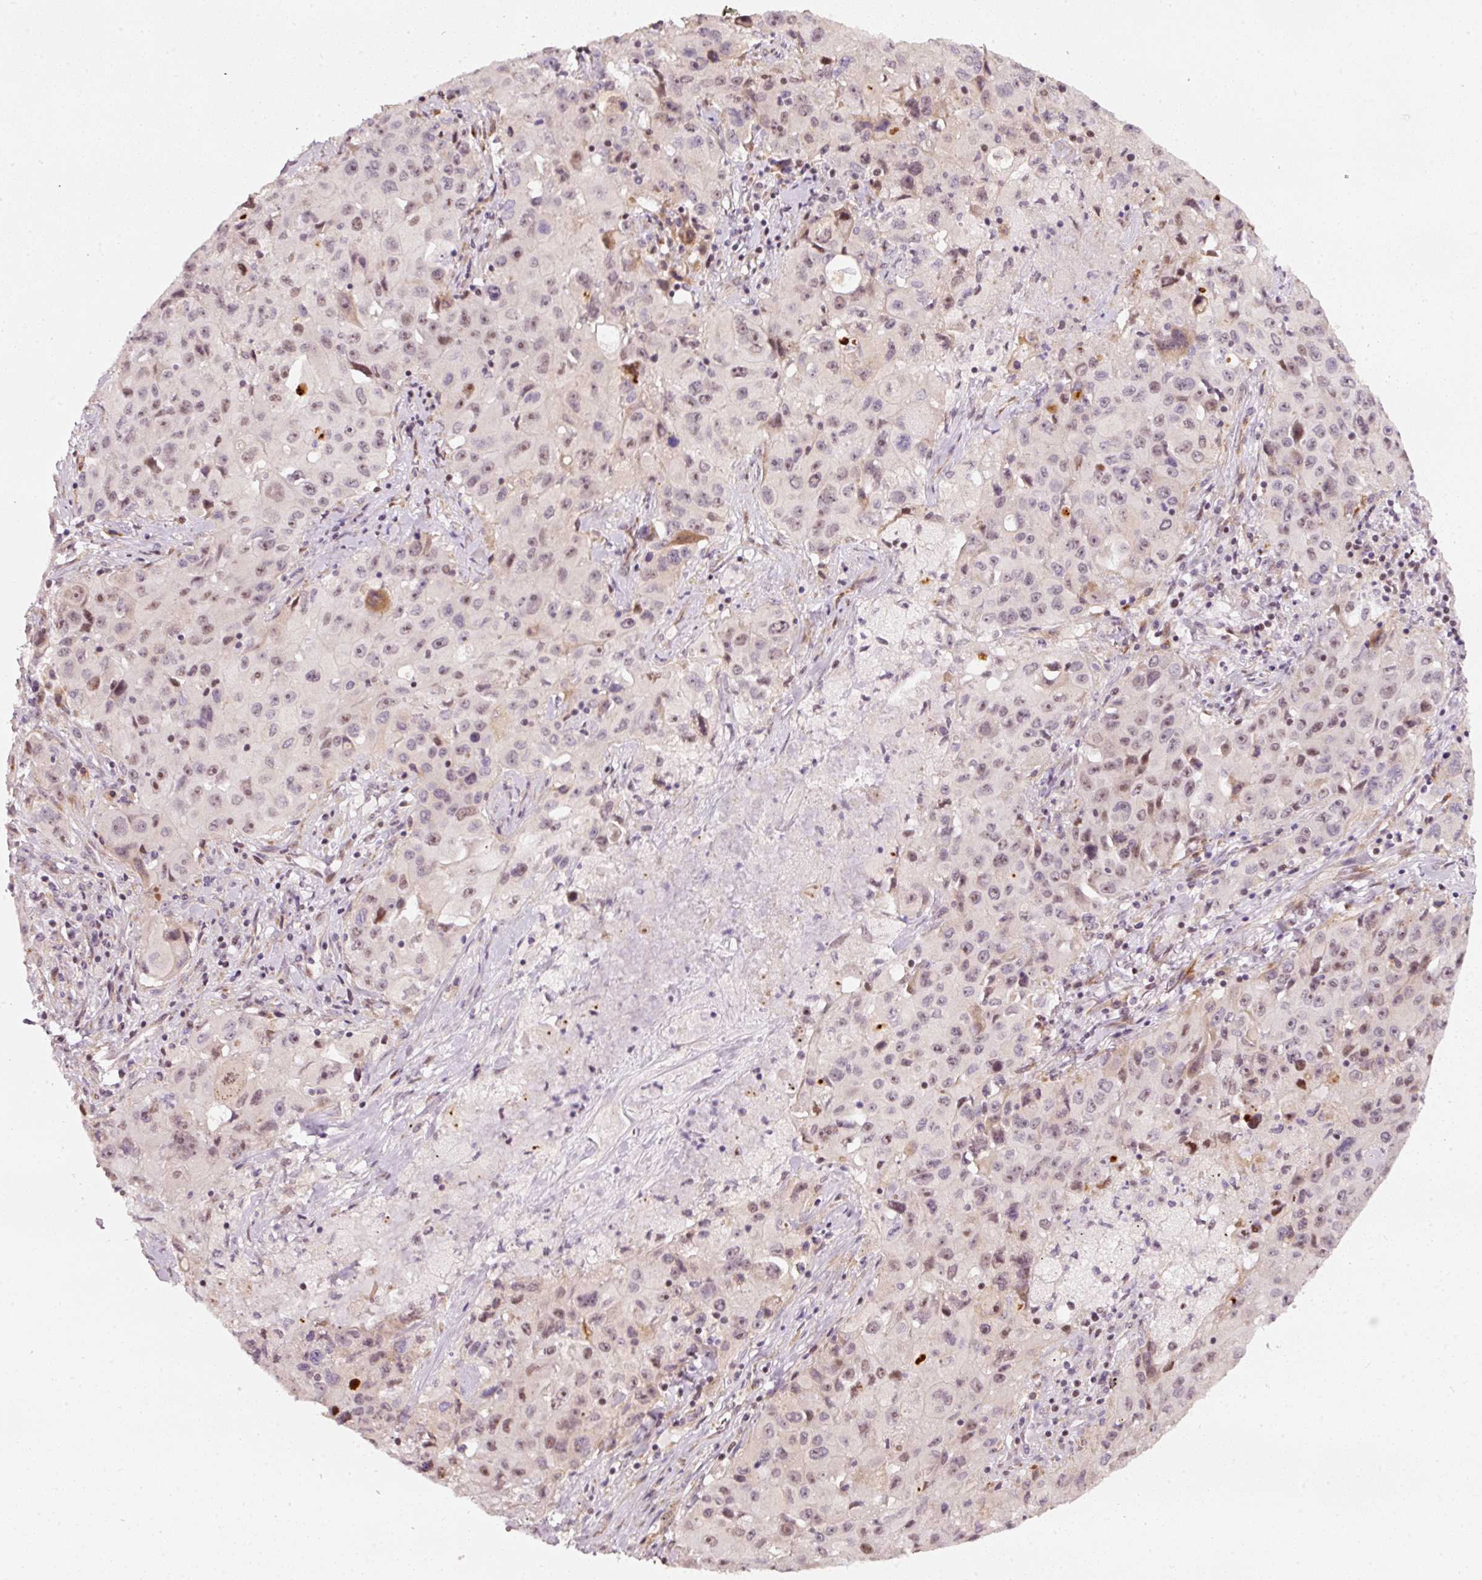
{"staining": {"intensity": "weak", "quantity": ">75%", "location": "nuclear"}, "tissue": "lung cancer", "cell_type": "Tumor cells", "image_type": "cancer", "snomed": [{"axis": "morphology", "description": "Squamous cell carcinoma, NOS"}, {"axis": "topography", "description": "Lung"}], "caption": "Approximately >75% of tumor cells in lung squamous cell carcinoma demonstrate weak nuclear protein expression as visualized by brown immunohistochemical staining.", "gene": "MXRA8", "patient": {"sex": "male", "age": 63}}